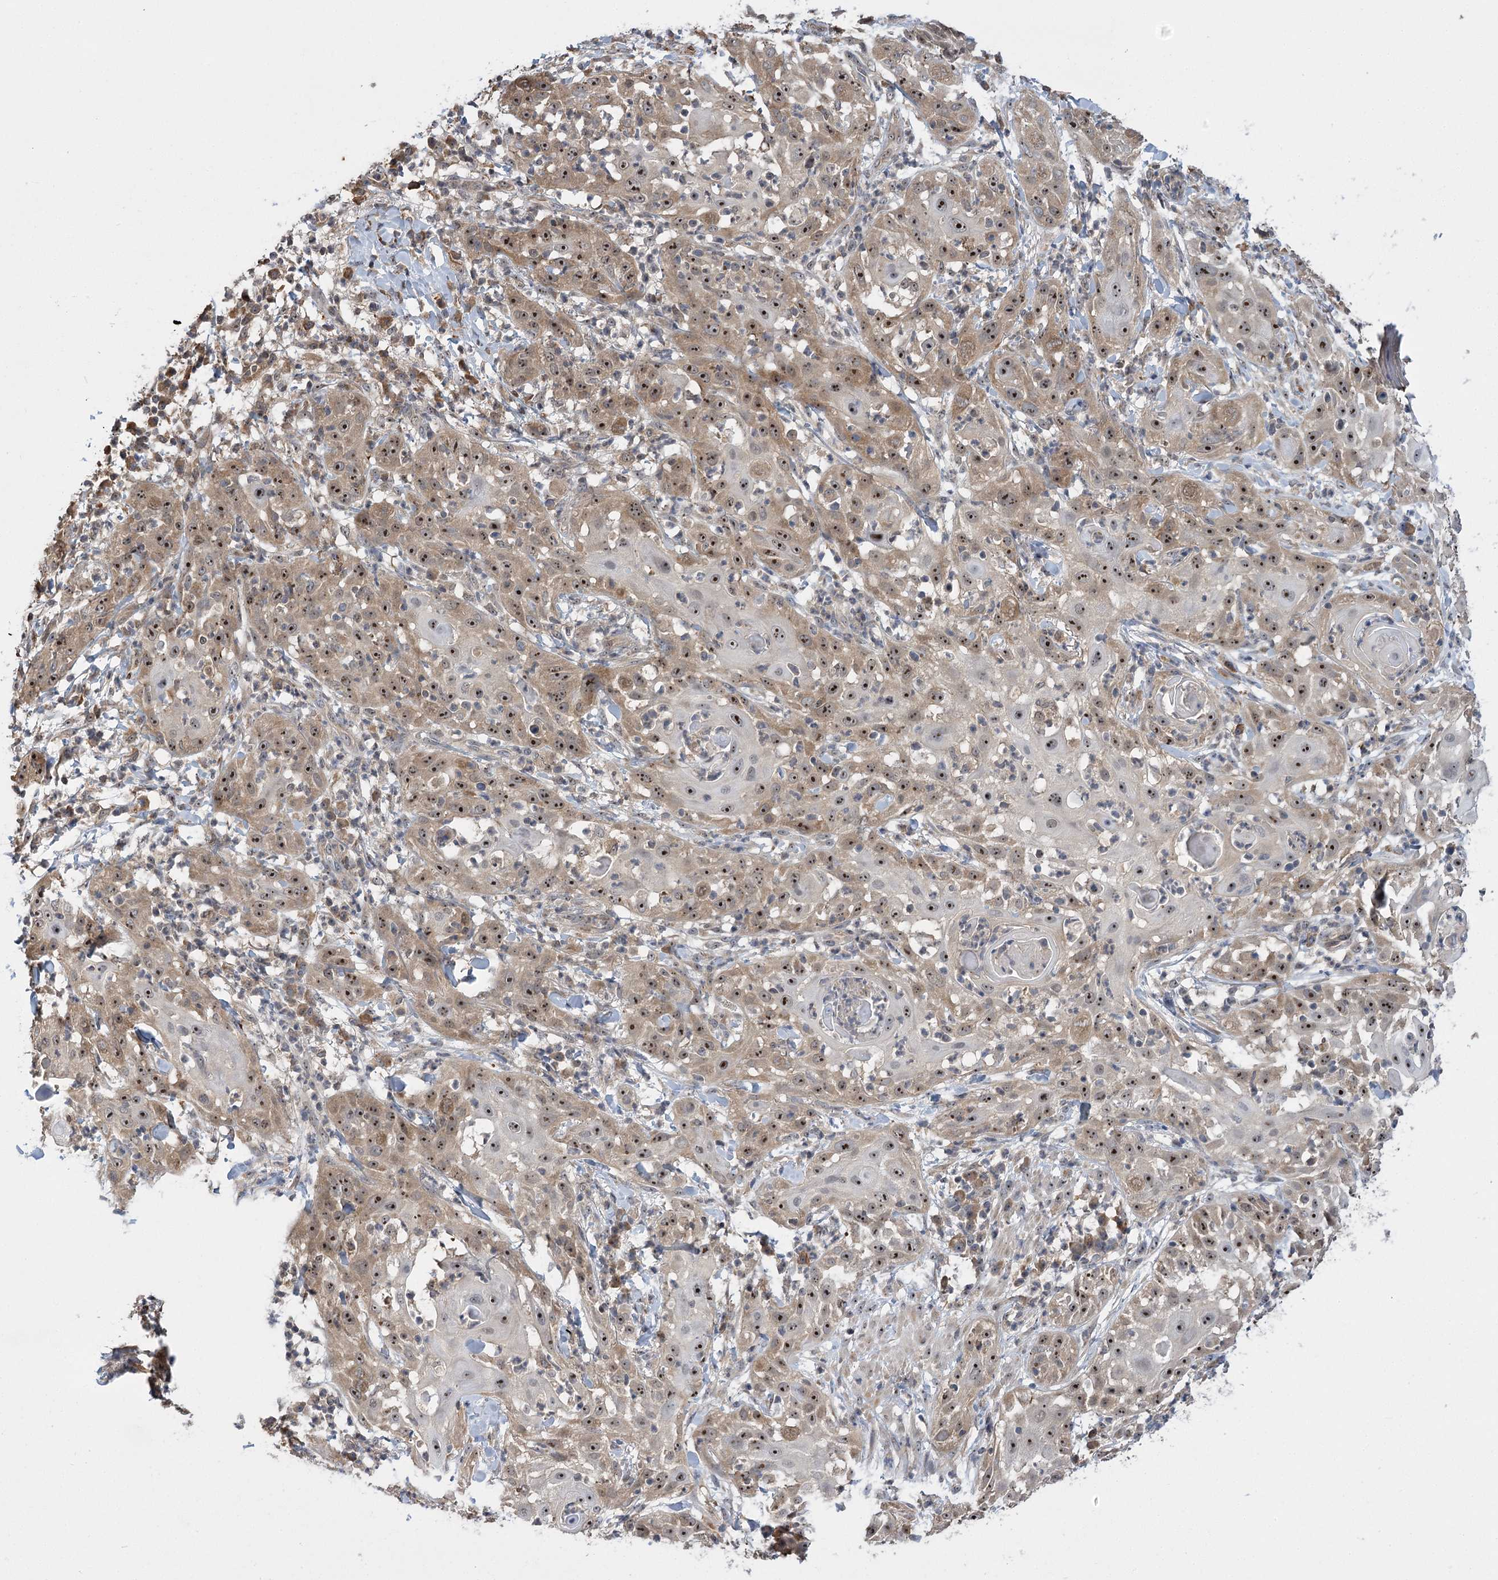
{"staining": {"intensity": "strong", "quantity": "25%-75%", "location": "cytoplasmic/membranous,nuclear"}, "tissue": "skin cancer", "cell_type": "Tumor cells", "image_type": "cancer", "snomed": [{"axis": "morphology", "description": "Squamous cell carcinoma, NOS"}, {"axis": "topography", "description": "Skin"}], "caption": "There is high levels of strong cytoplasmic/membranous and nuclear expression in tumor cells of skin cancer (squamous cell carcinoma), as demonstrated by immunohistochemical staining (brown color).", "gene": "SERGEF", "patient": {"sex": "female", "age": 44}}